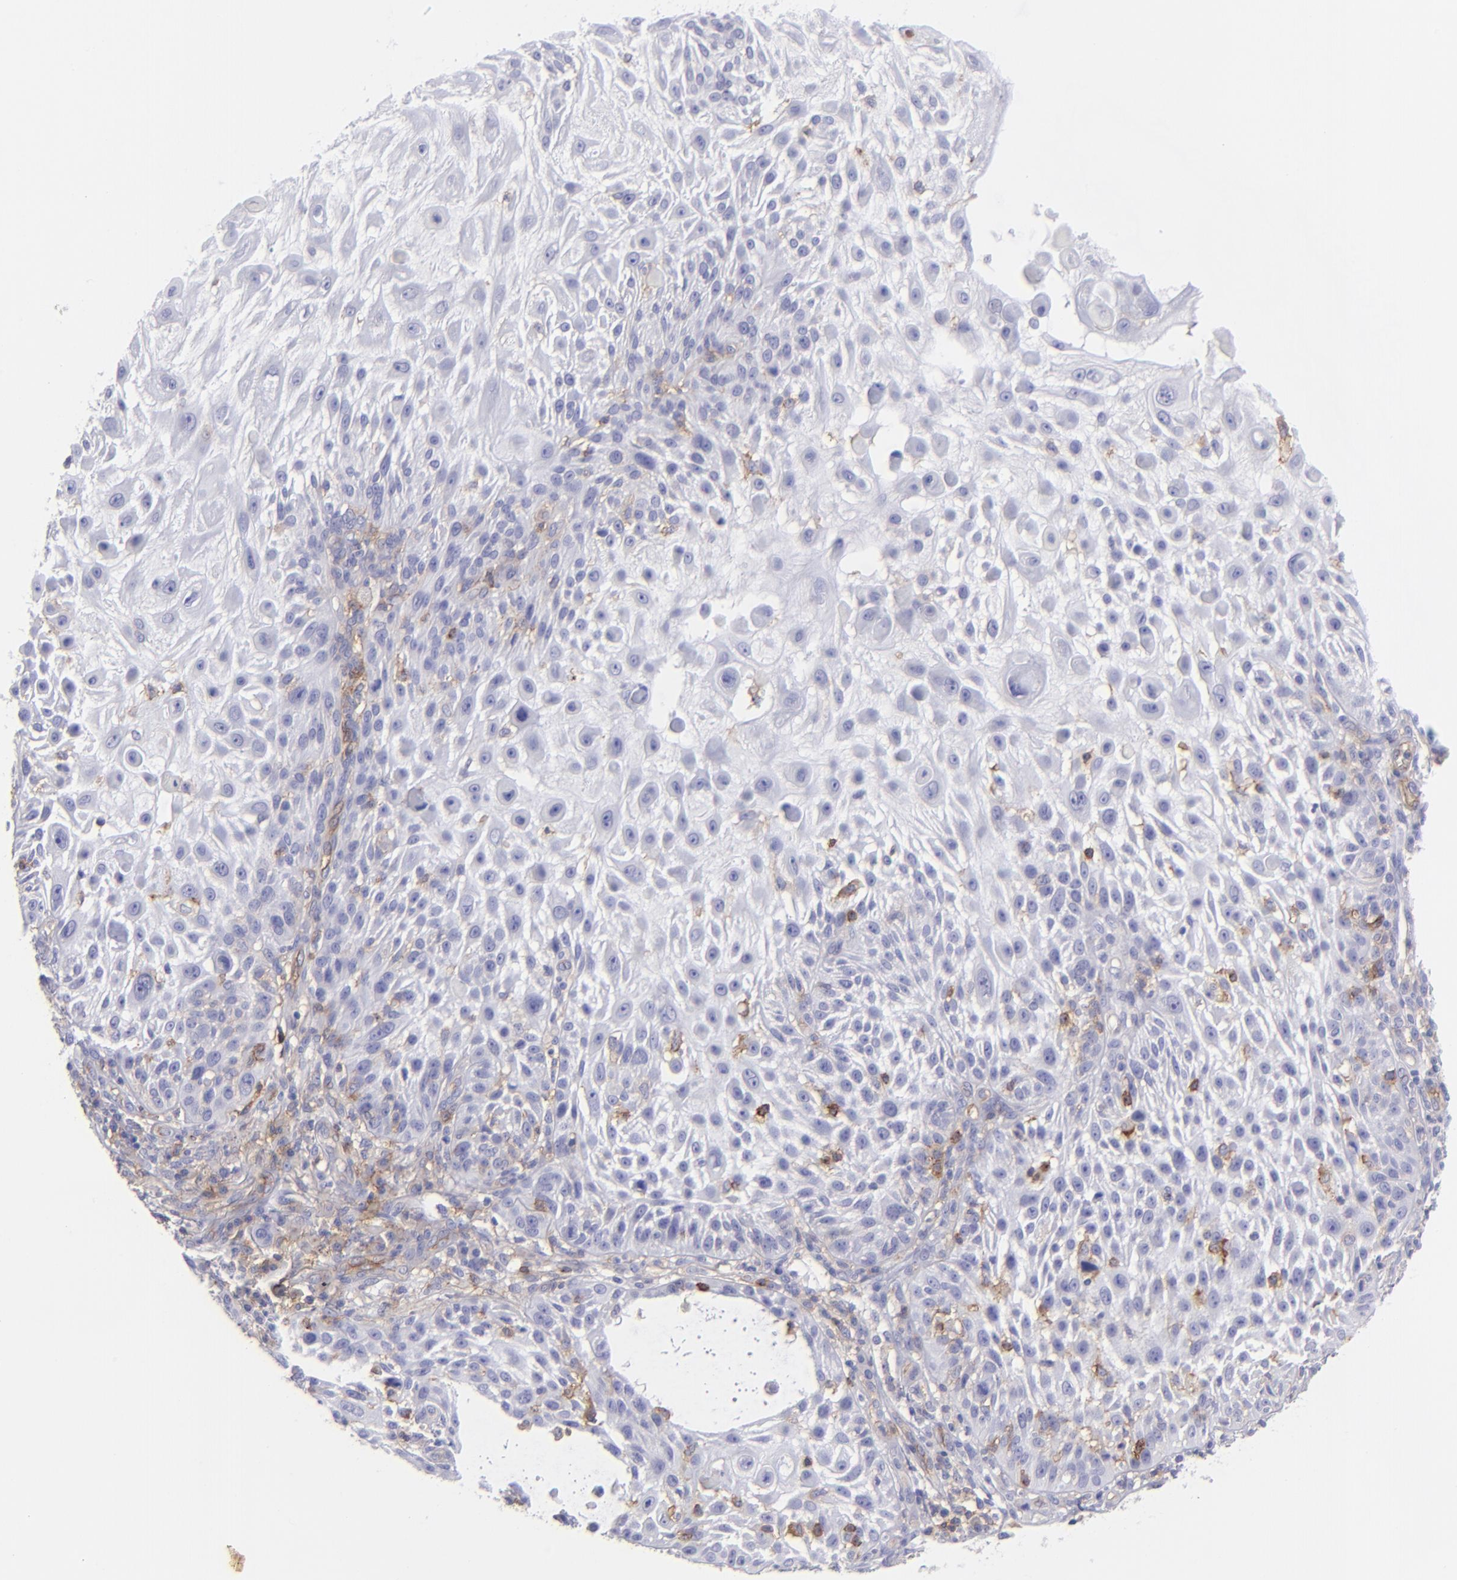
{"staining": {"intensity": "negative", "quantity": "none", "location": "none"}, "tissue": "skin cancer", "cell_type": "Tumor cells", "image_type": "cancer", "snomed": [{"axis": "morphology", "description": "Squamous cell carcinoma, NOS"}, {"axis": "topography", "description": "Skin"}], "caption": "The photomicrograph demonstrates no significant positivity in tumor cells of skin cancer (squamous cell carcinoma).", "gene": "ENTPD1", "patient": {"sex": "female", "age": 89}}